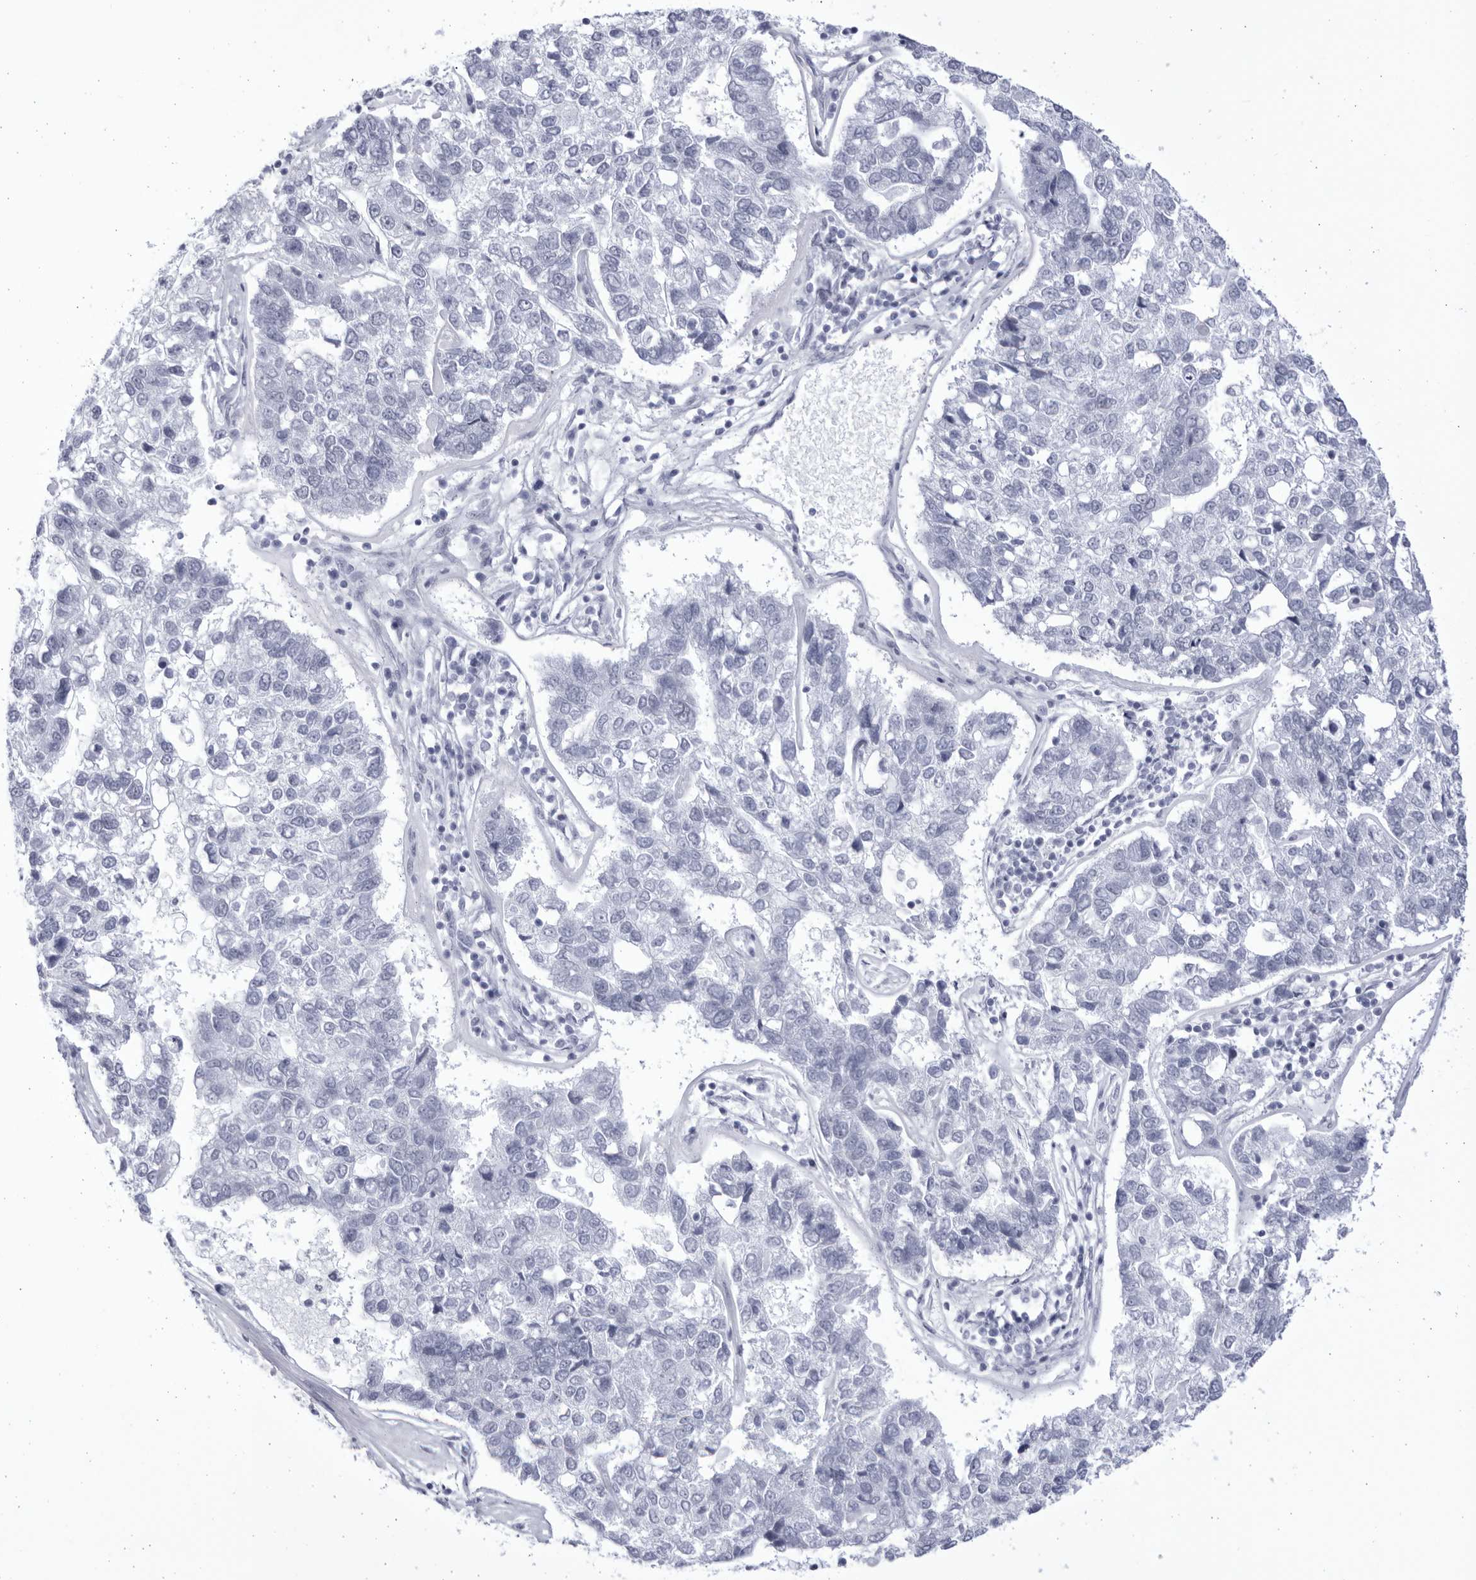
{"staining": {"intensity": "negative", "quantity": "none", "location": "none"}, "tissue": "pancreatic cancer", "cell_type": "Tumor cells", "image_type": "cancer", "snomed": [{"axis": "morphology", "description": "Adenocarcinoma, NOS"}, {"axis": "topography", "description": "Pancreas"}], "caption": "The histopathology image exhibits no significant expression in tumor cells of pancreatic cancer (adenocarcinoma).", "gene": "CCDC181", "patient": {"sex": "female", "age": 61}}